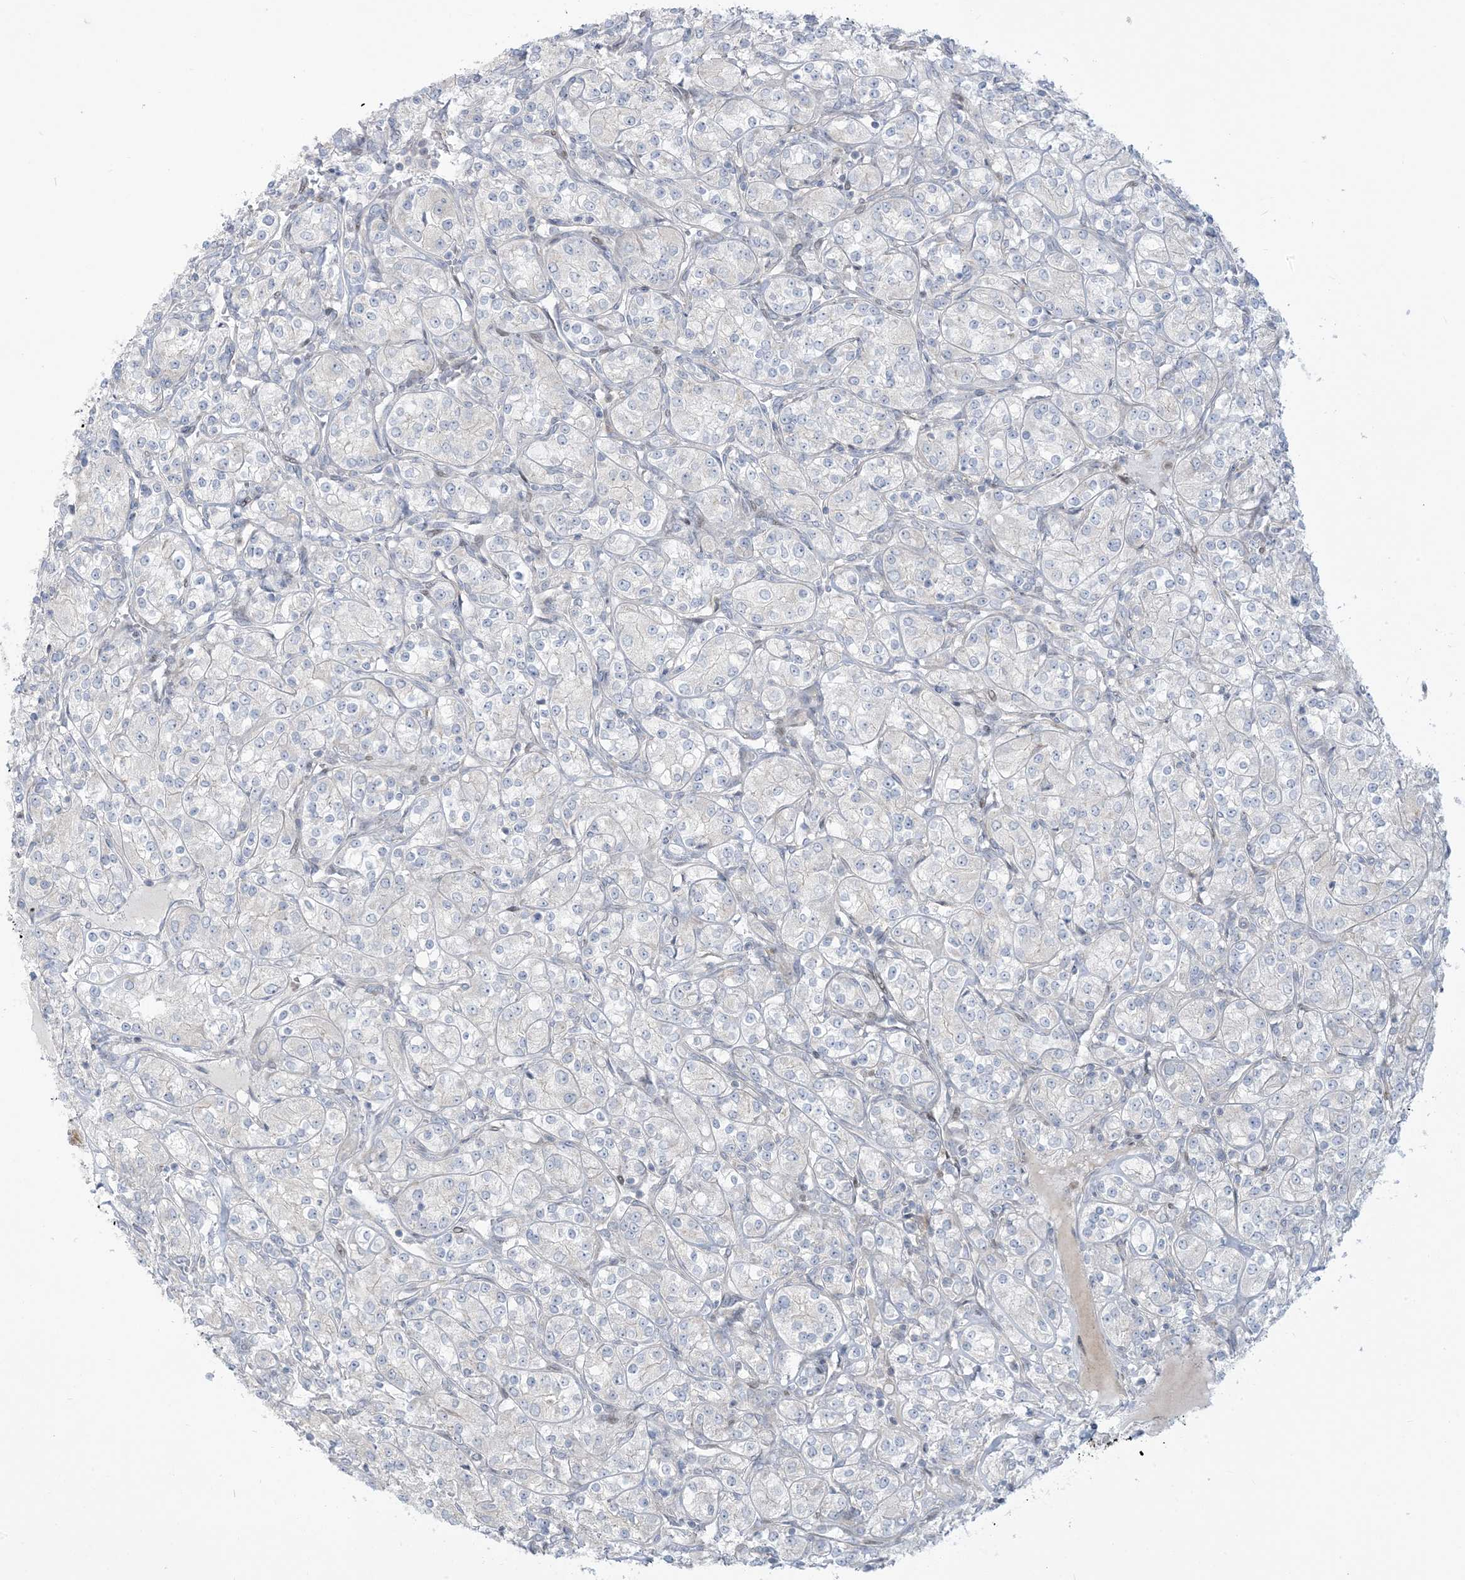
{"staining": {"intensity": "negative", "quantity": "none", "location": "none"}, "tissue": "renal cancer", "cell_type": "Tumor cells", "image_type": "cancer", "snomed": [{"axis": "morphology", "description": "Adenocarcinoma, NOS"}, {"axis": "topography", "description": "Kidney"}], "caption": "Immunohistochemical staining of renal cancer reveals no significant staining in tumor cells.", "gene": "AFTPH", "patient": {"sex": "male", "age": 77}}